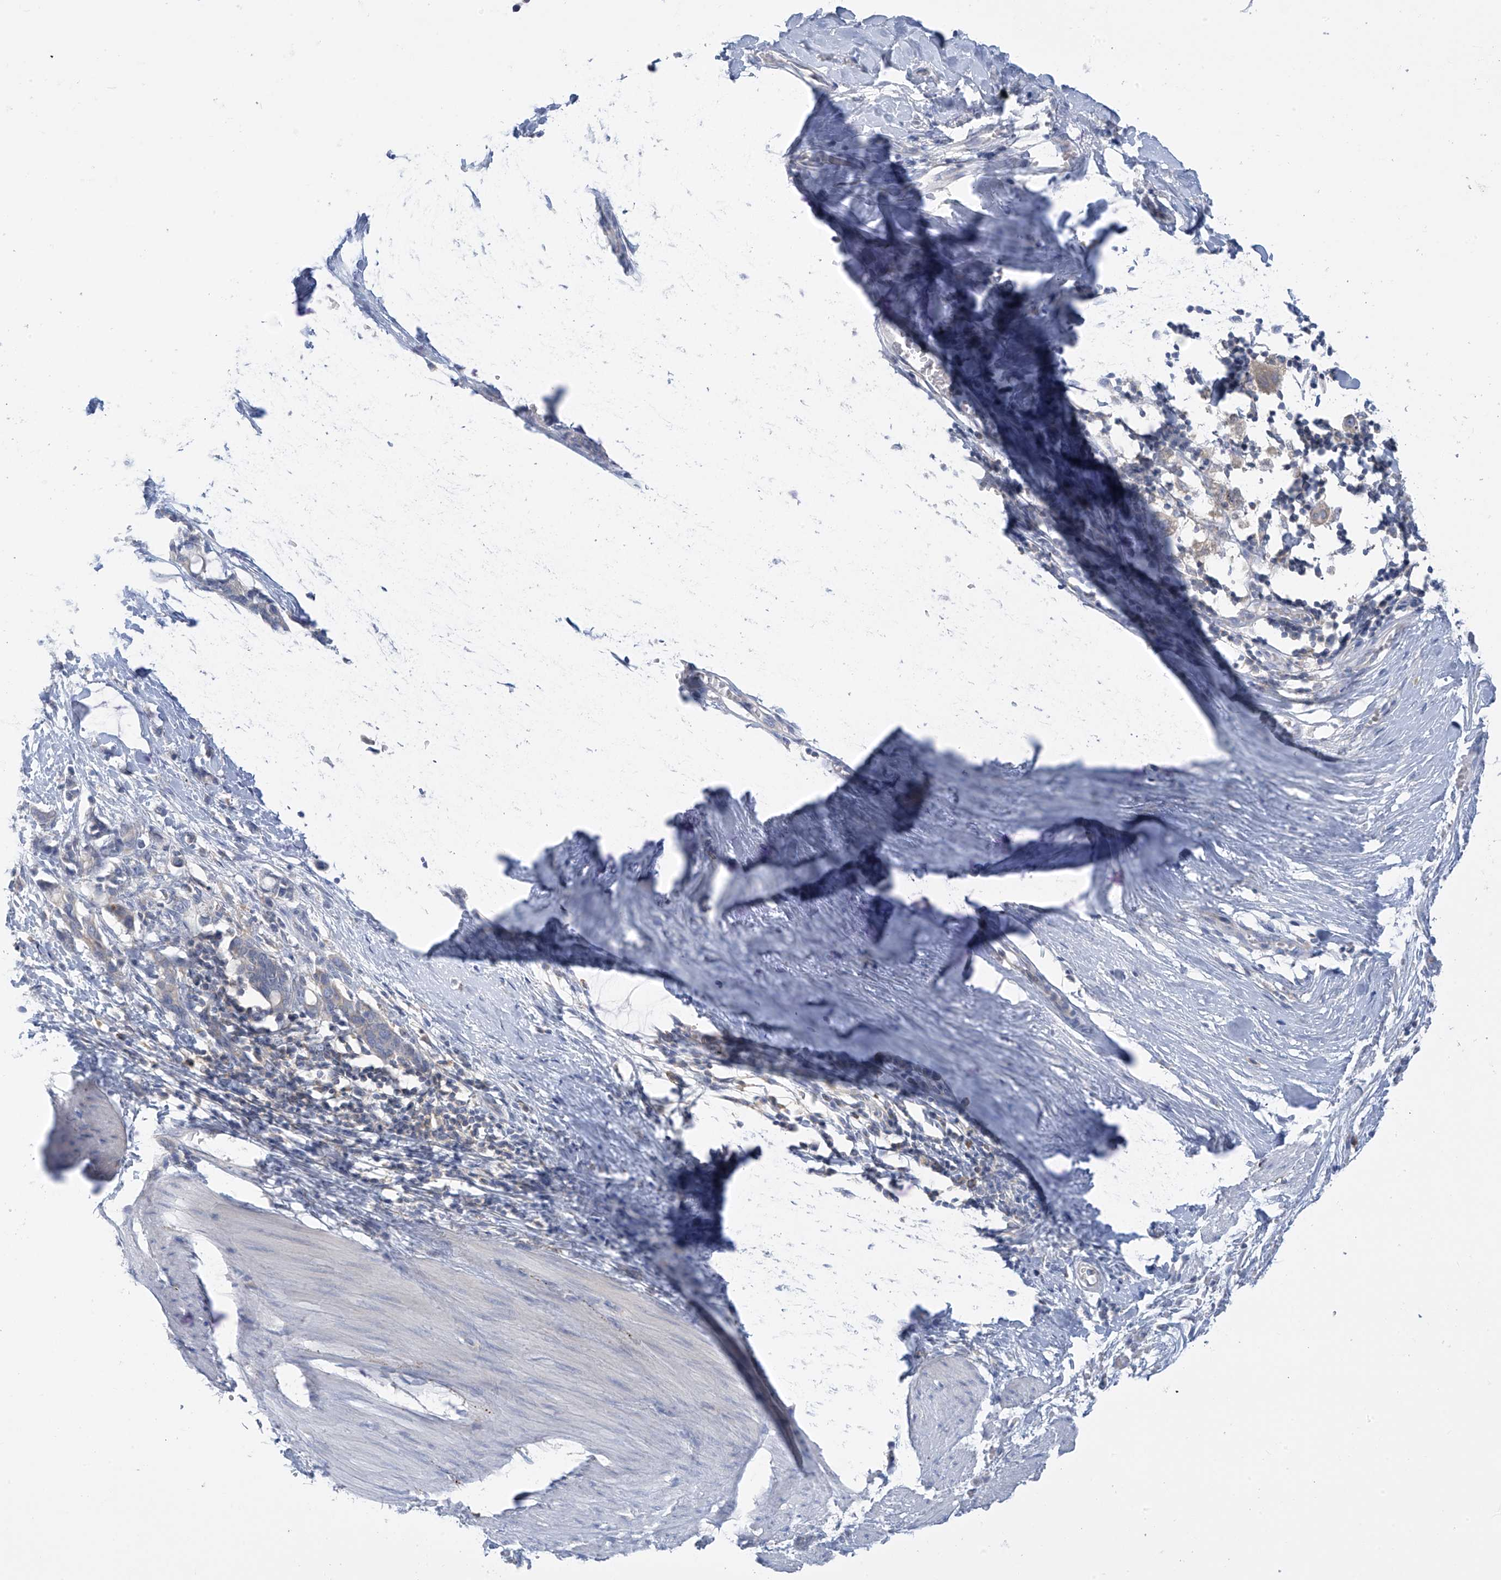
{"staining": {"intensity": "negative", "quantity": "none", "location": "none"}, "tissue": "smooth muscle", "cell_type": "Smooth muscle cells", "image_type": "normal", "snomed": [{"axis": "morphology", "description": "Normal tissue, NOS"}, {"axis": "morphology", "description": "Adenocarcinoma, NOS"}, {"axis": "topography", "description": "Colon"}, {"axis": "topography", "description": "Peripheral nerve tissue"}], "caption": "Immunohistochemical staining of normal human smooth muscle shows no significant staining in smooth muscle cells.", "gene": "SLC6A12", "patient": {"sex": "male", "age": 14}}